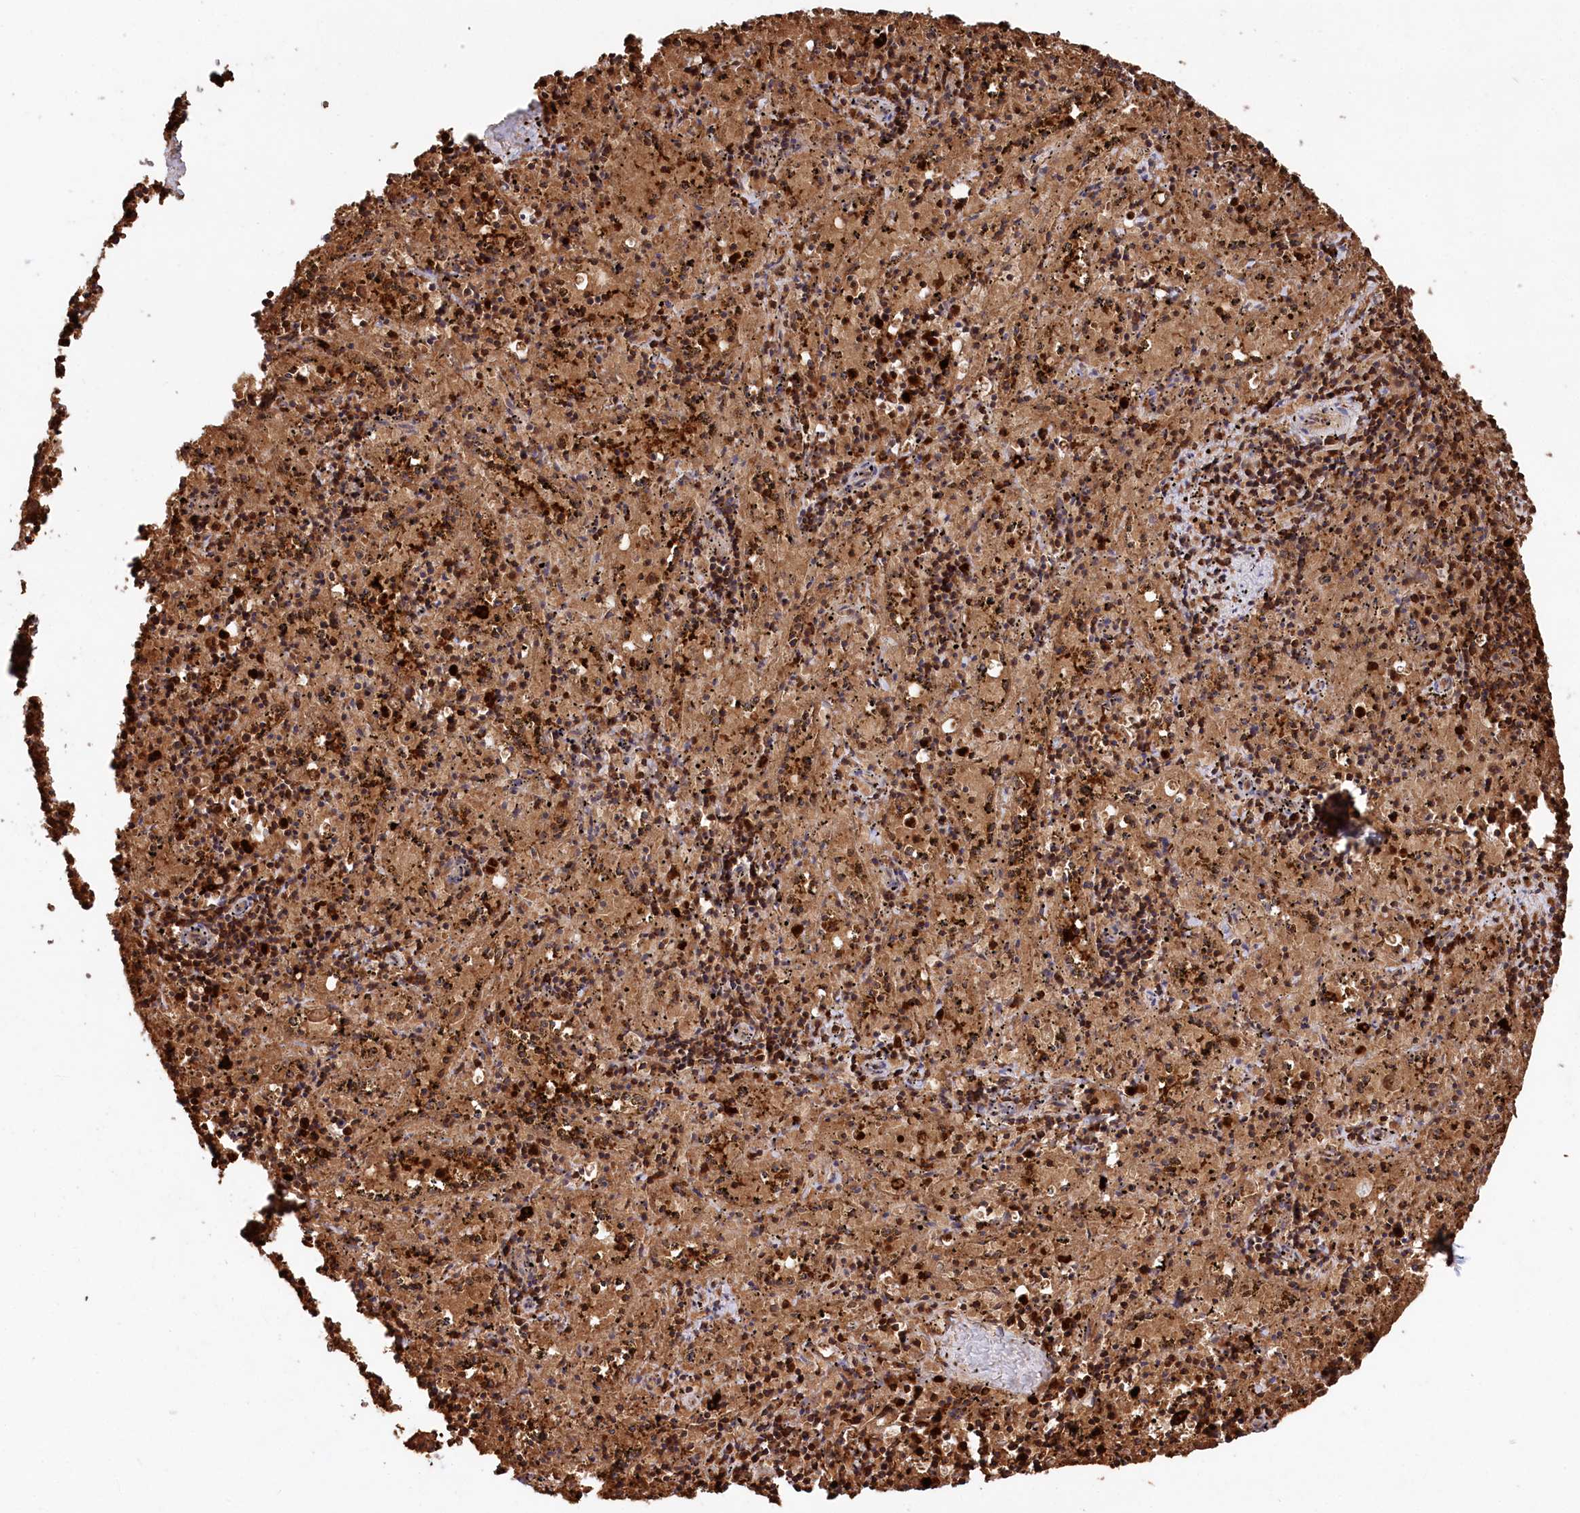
{"staining": {"intensity": "strong", "quantity": ">75%", "location": "cytoplasmic/membranous"}, "tissue": "spleen", "cell_type": "Cells in red pulp", "image_type": "normal", "snomed": [{"axis": "morphology", "description": "Normal tissue, NOS"}, {"axis": "topography", "description": "Spleen"}], "caption": "Spleen stained with DAB immunohistochemistry exhibits high levels of strong cytoplasmic/membranous expression in approximately >75% of cells in red pulp.", "gene": "LSG1", "patient": {"sex": "male", "age": 11}}